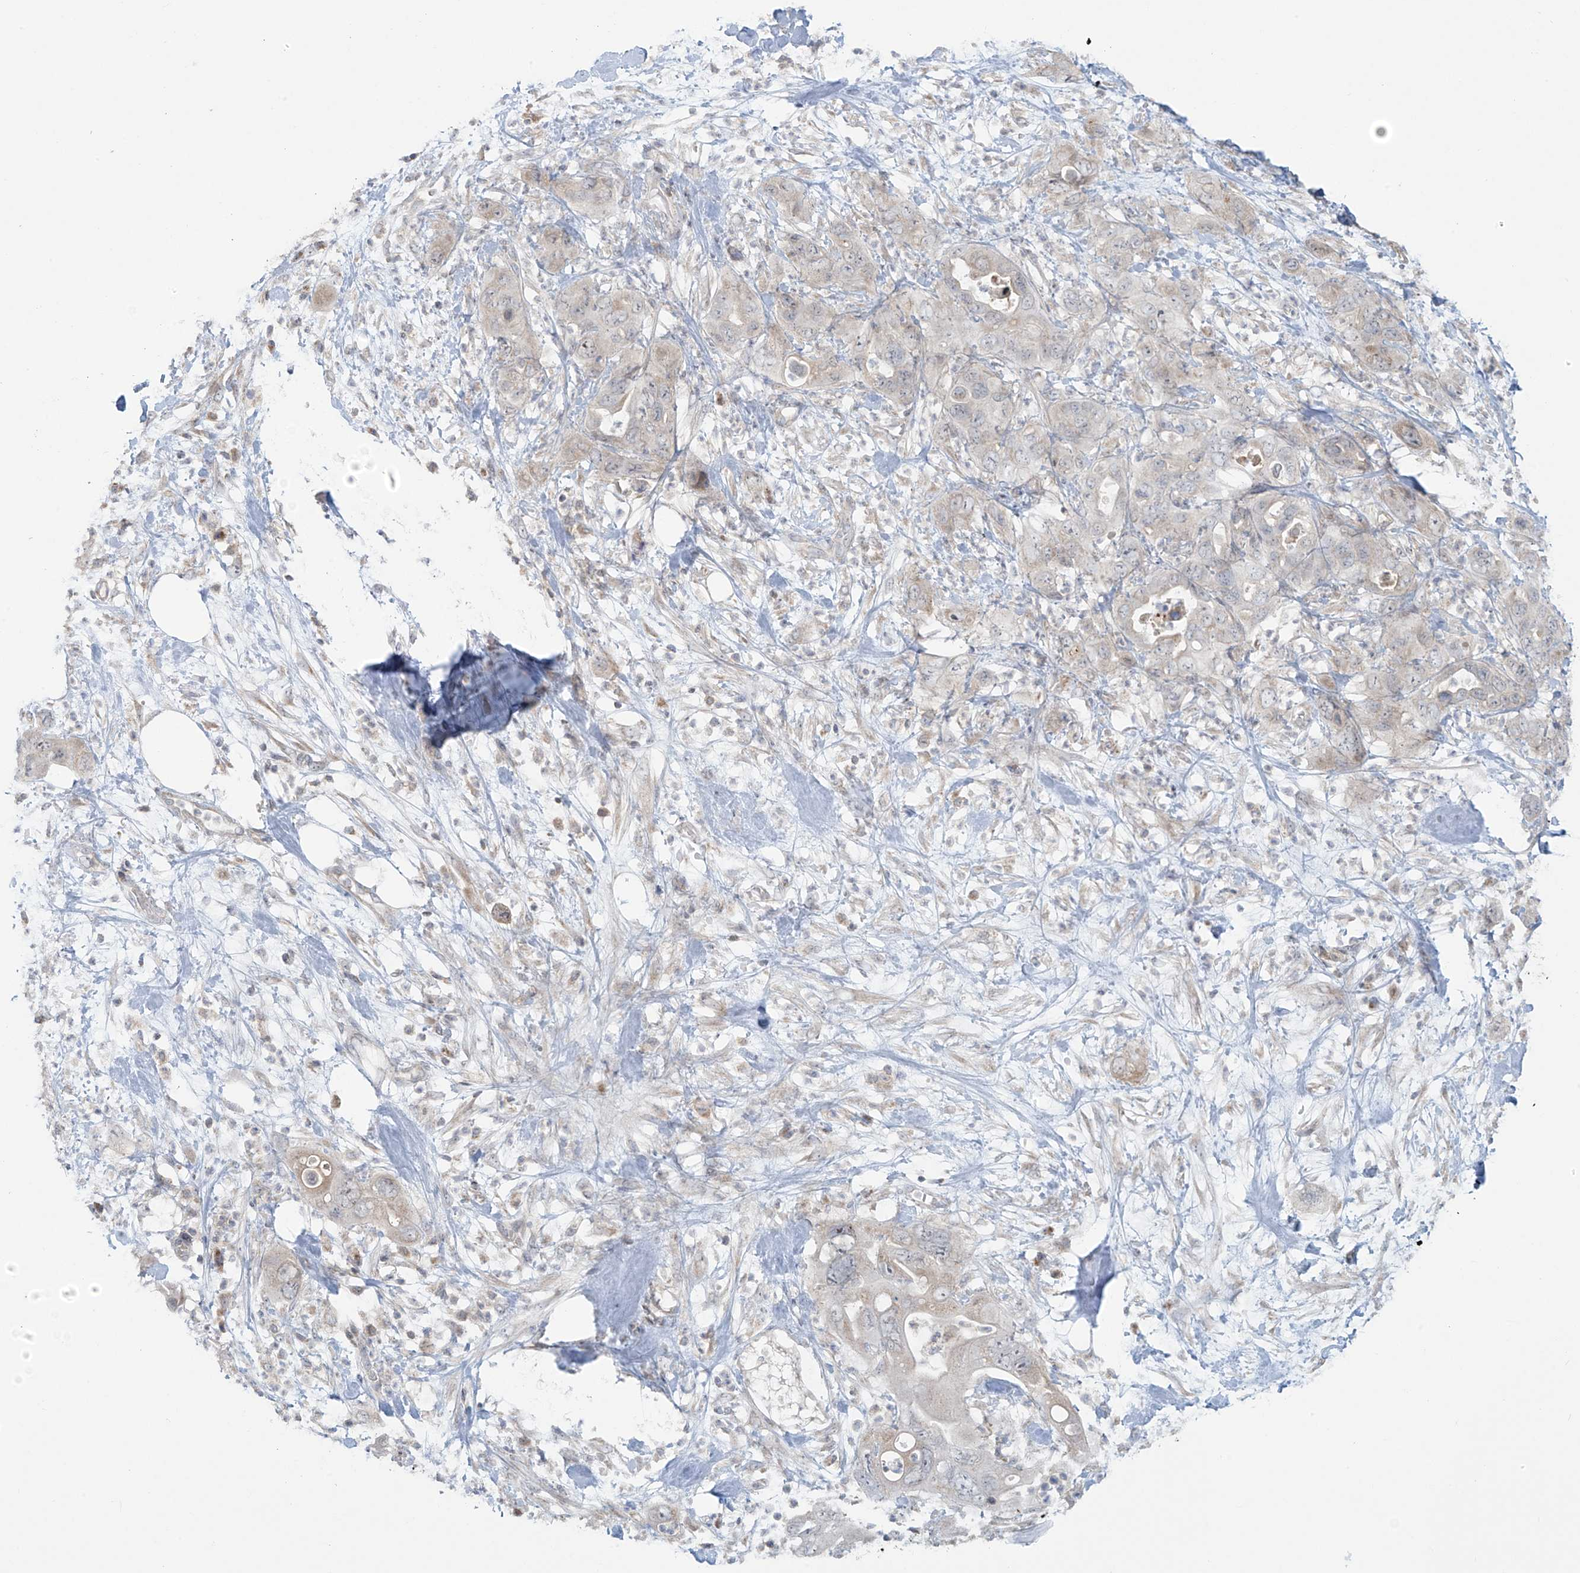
{"staining": {"intensity": "negative", "quantity": "none", "location": "none"}, "tissue": "pancreatic cancer", "cell_type": "Tumor cells", "image_type": "cancer", "snomed": [{"axis": "morphology", "description": "Adenocarcinoma, NOS"}, {"axis": "topography", "description": "Pancreas"}], "caption": "DAB immunohistochemical staining of adenocarcinoma (pancreatic) reveals no significant positivity in tumor cells.", "gene": "HDDC2", "patient": {"sex": "female", "age": 71}}